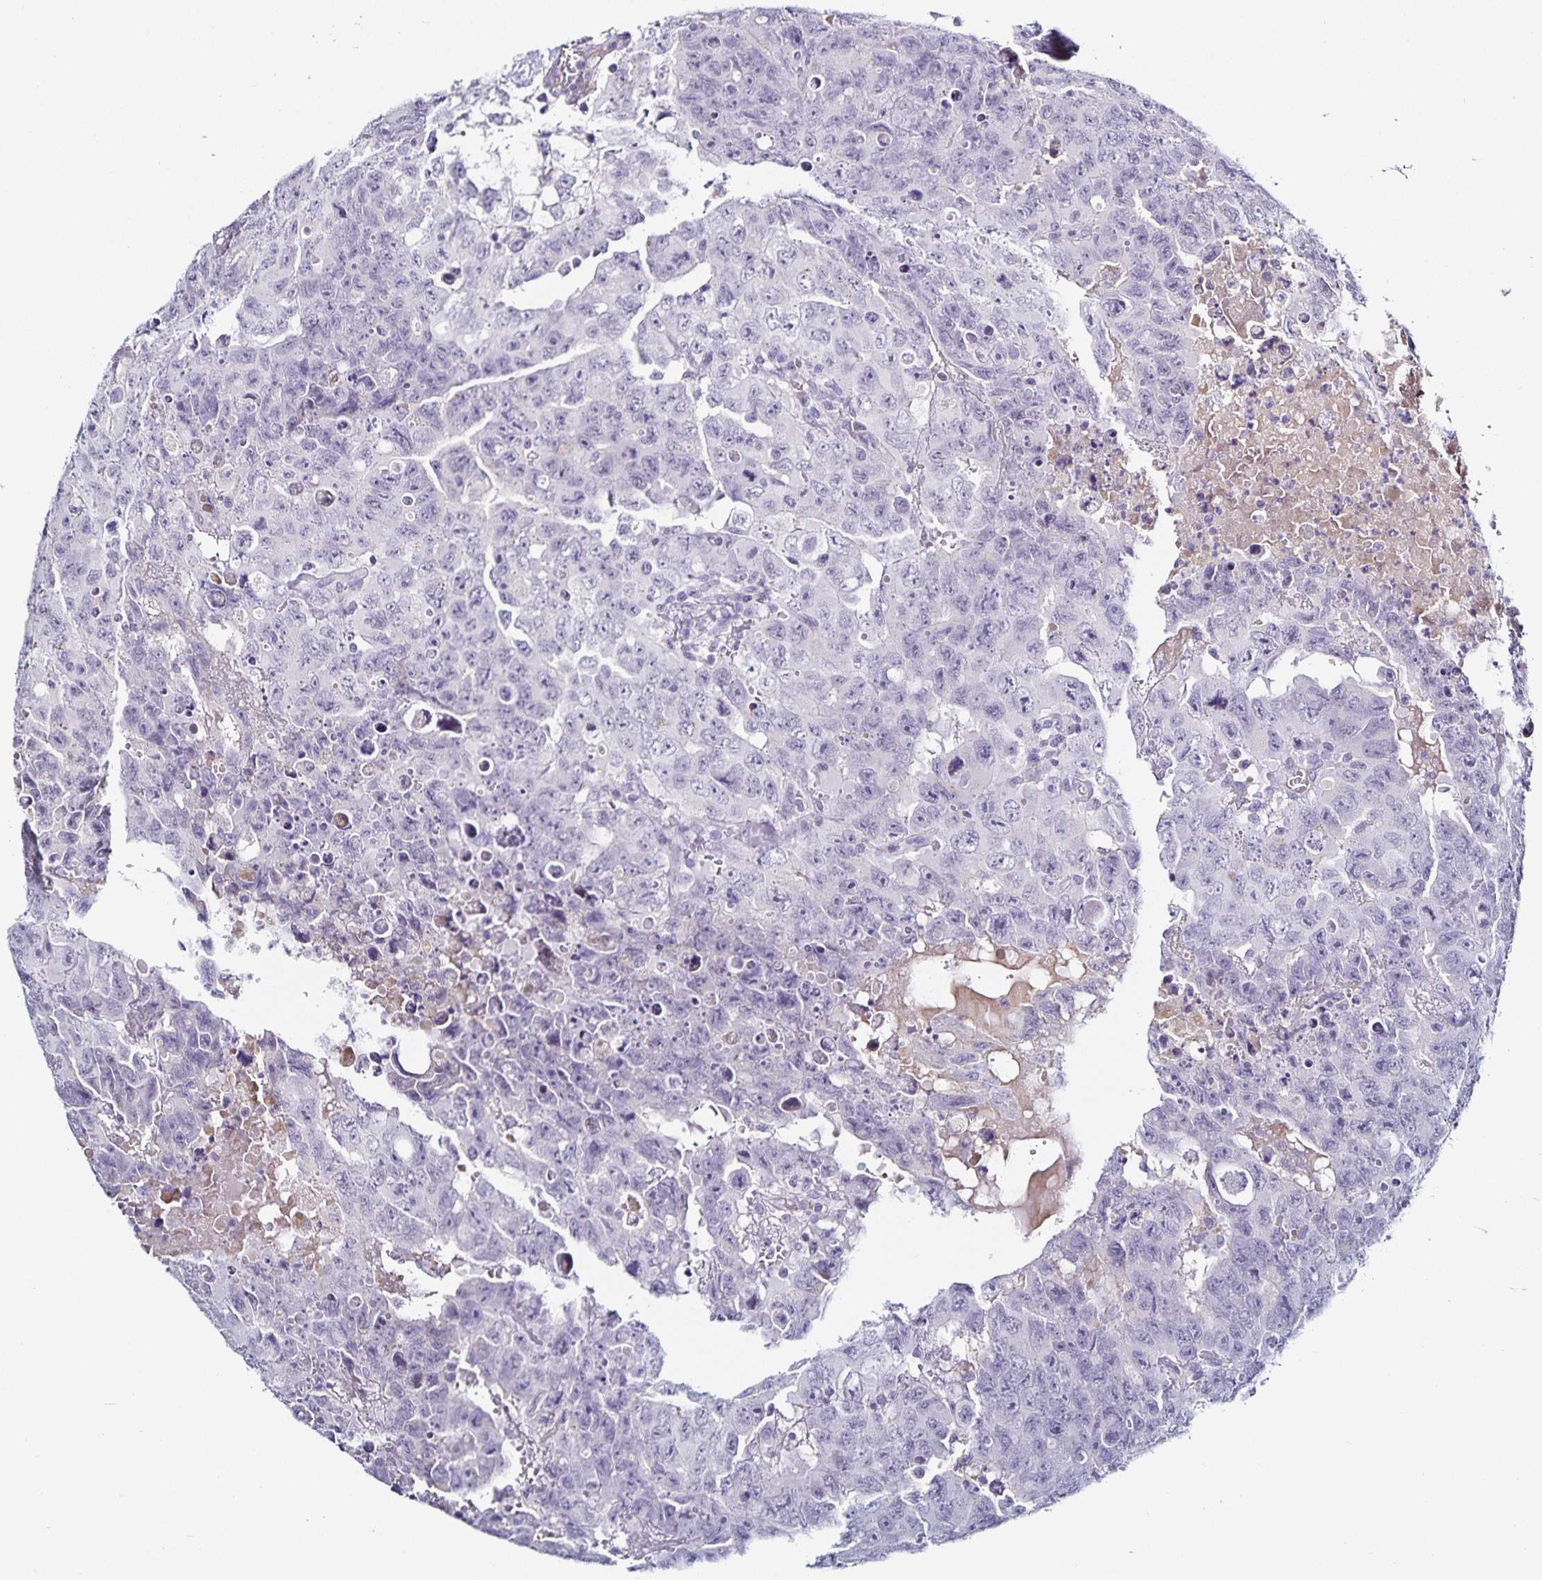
{"staining": {"intensity": "negative", "quantity": "none", "location": "none"}, "tissue": "testis cancer", "cell_type": "Tumor cells", "image_type": "cancer", "snomed": [{"axis": "morphology", "description": "Carcinoma, Embryonal, NOS"}, {"axis": "topography", "description": "Testis"}], "caption": "An immunohistochemistry histopathology image of embryonal carcinoma (testis) is shown. There is no staining in tumor cells of embryonal carcinoma (testis). (DAB (3,3'-diaminobenzidine) immunohistochemistry (IHC) visualized using brightfield microscopy, high magnification).", "gene": "TTR", "patient": {"sex": "male", "age": 24}}